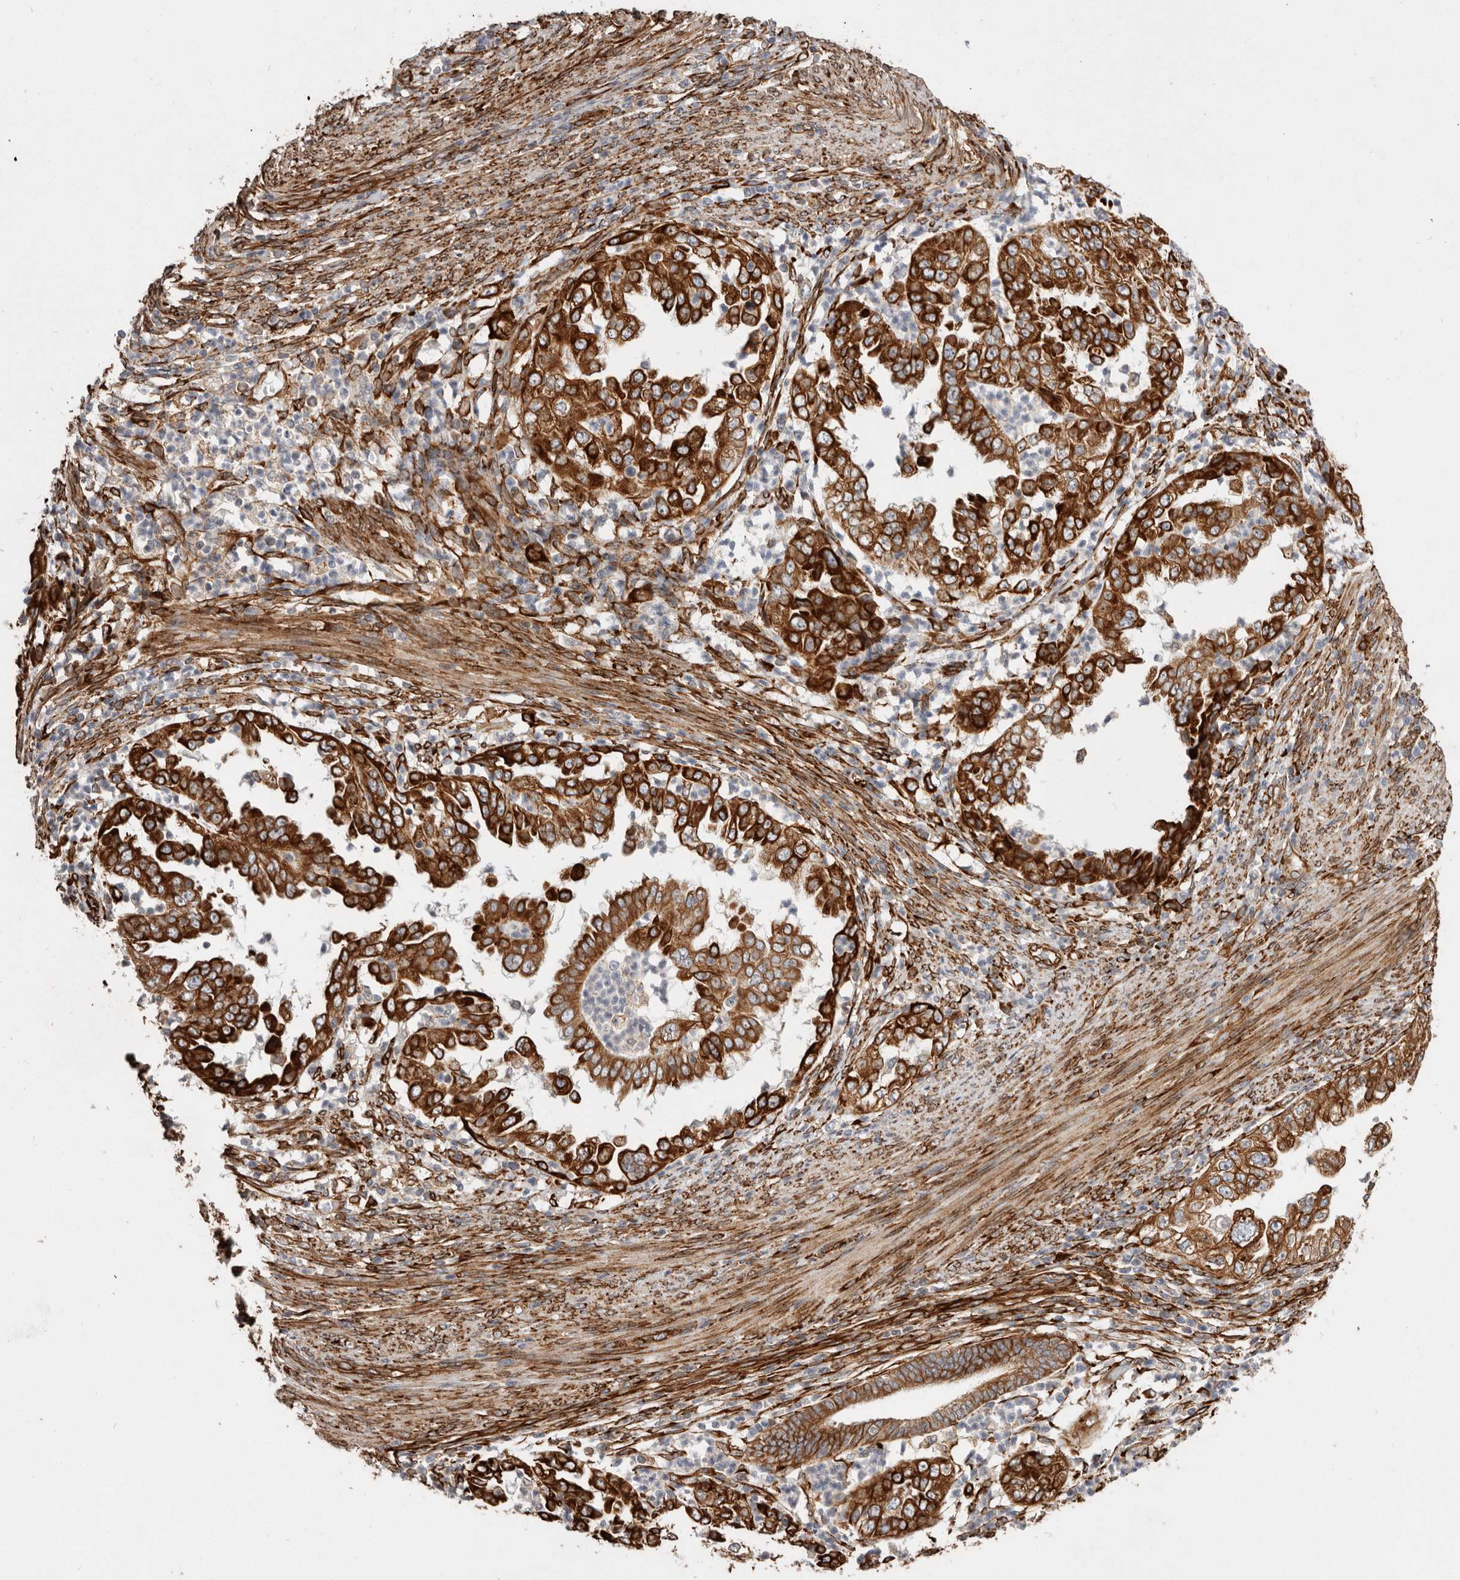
{"staining": {"intensity": "strong", "quantity": ">75%", "location": "cytoplasmic/membranous"}, "tissue": "endometrial cancer", "cell_type": "Tumor cells", "image_type": "cancer", "snomed": [{"axis": "morphology", "description": "Adenocarcinoma, NOS"}, {"axis": "topography", "description": "Endometrium"}], "caption": "Endometrial adenocarcinoma tissue exhibits strong cytoplasmic/membranous positivity in about >75% of tumor cells, visualized by immunohistochemistry.", "gene": "WDTC1", "patient": {"sex": "female", "age": 85}}